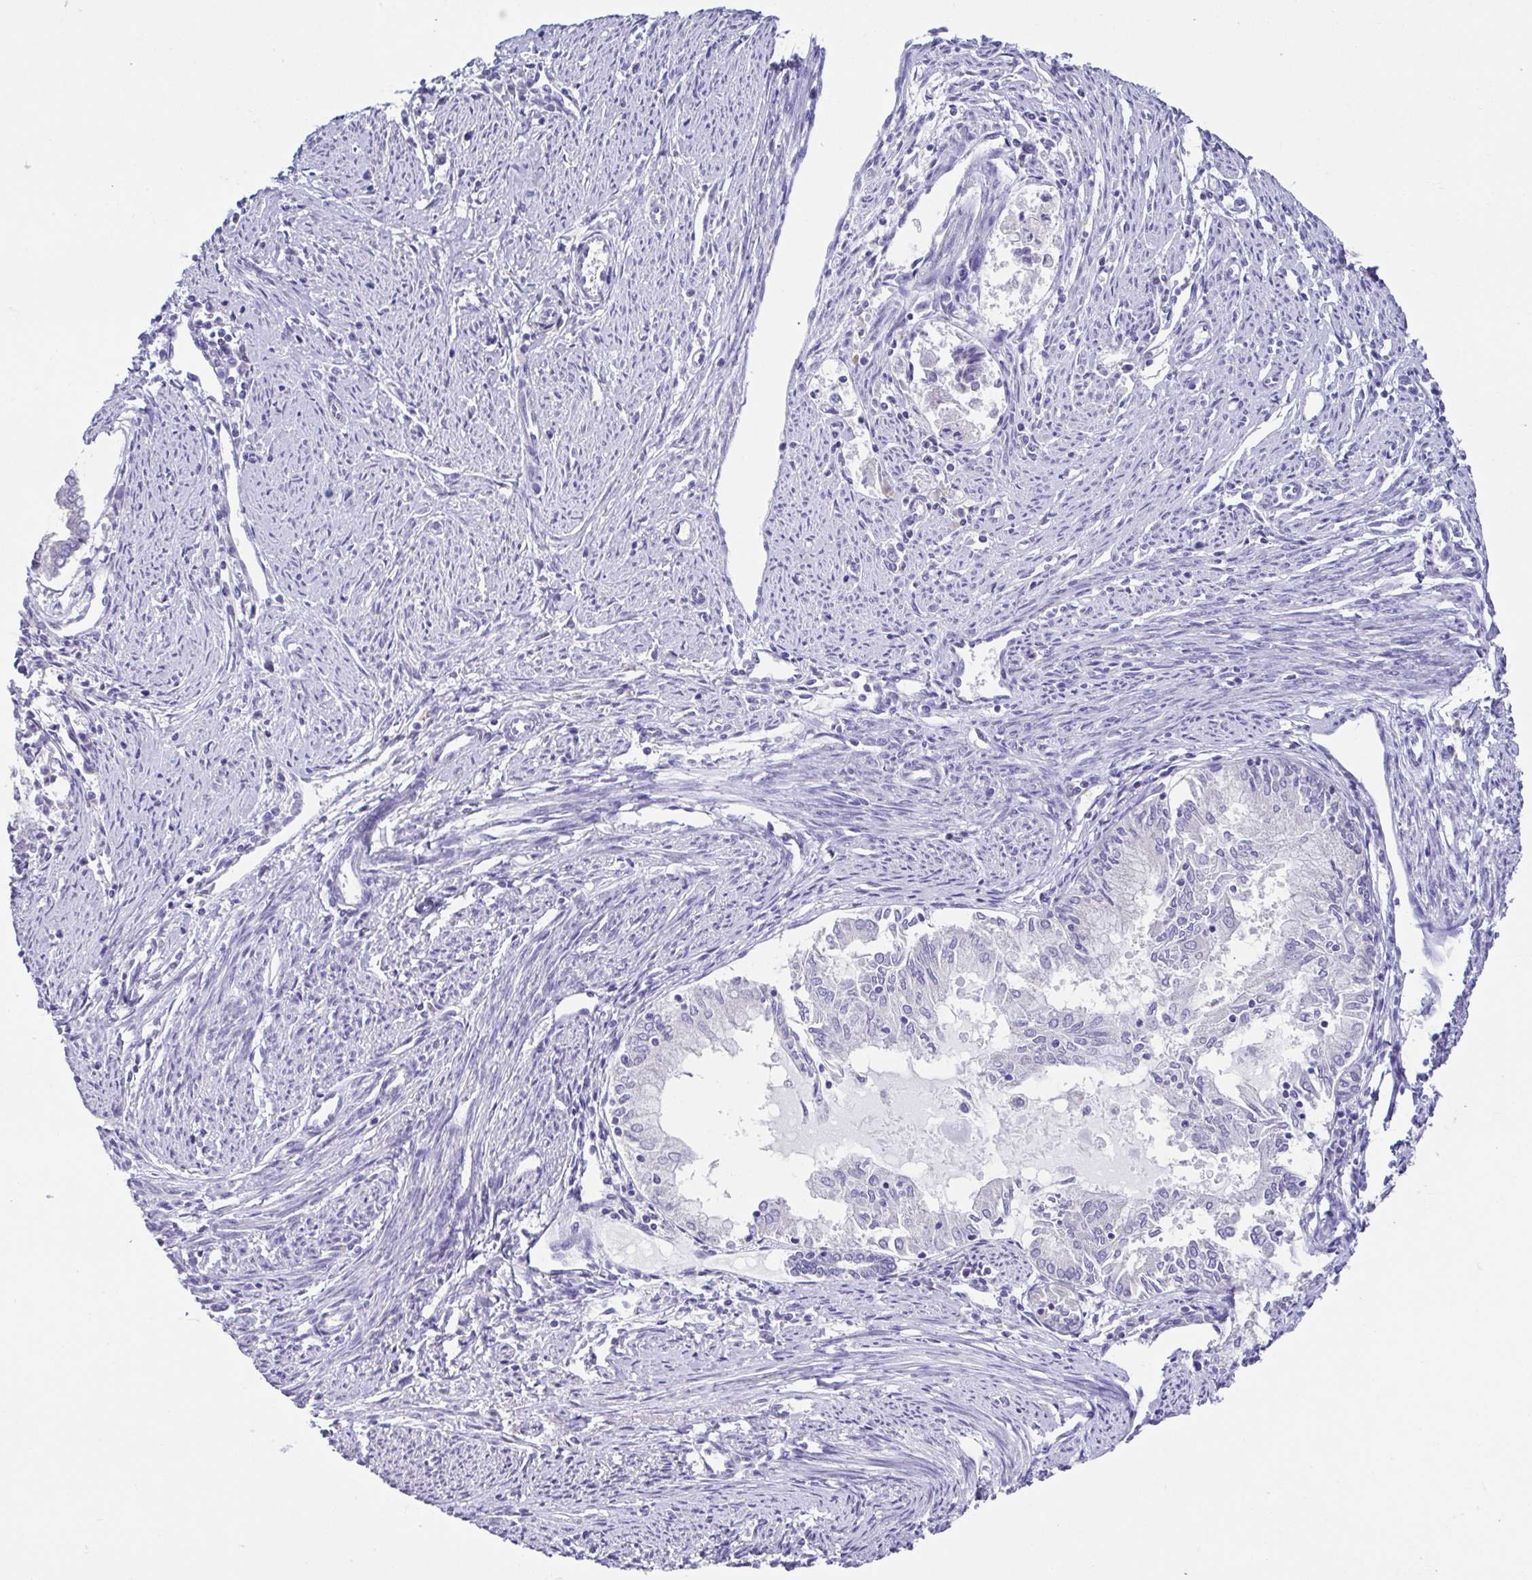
{"staining": {"intensity": "negative", "quantity": "none", "location": "none"}, "tissue": "endometrial cancer", "cell_type": "Tumor cells", "image_type": "cancer", "snomed": [{"axis": "morphology", "description": "Adenocarcinoma, NOS"}, {"axis": "topography", "description": "Endometrium"}], "caption": "A micrograph of human endometrial cancer (adenocarcinoma) is negative for staining in tumor cells.", "gene": "RDH11", "patient": {"sex": "female", "age": 79}}